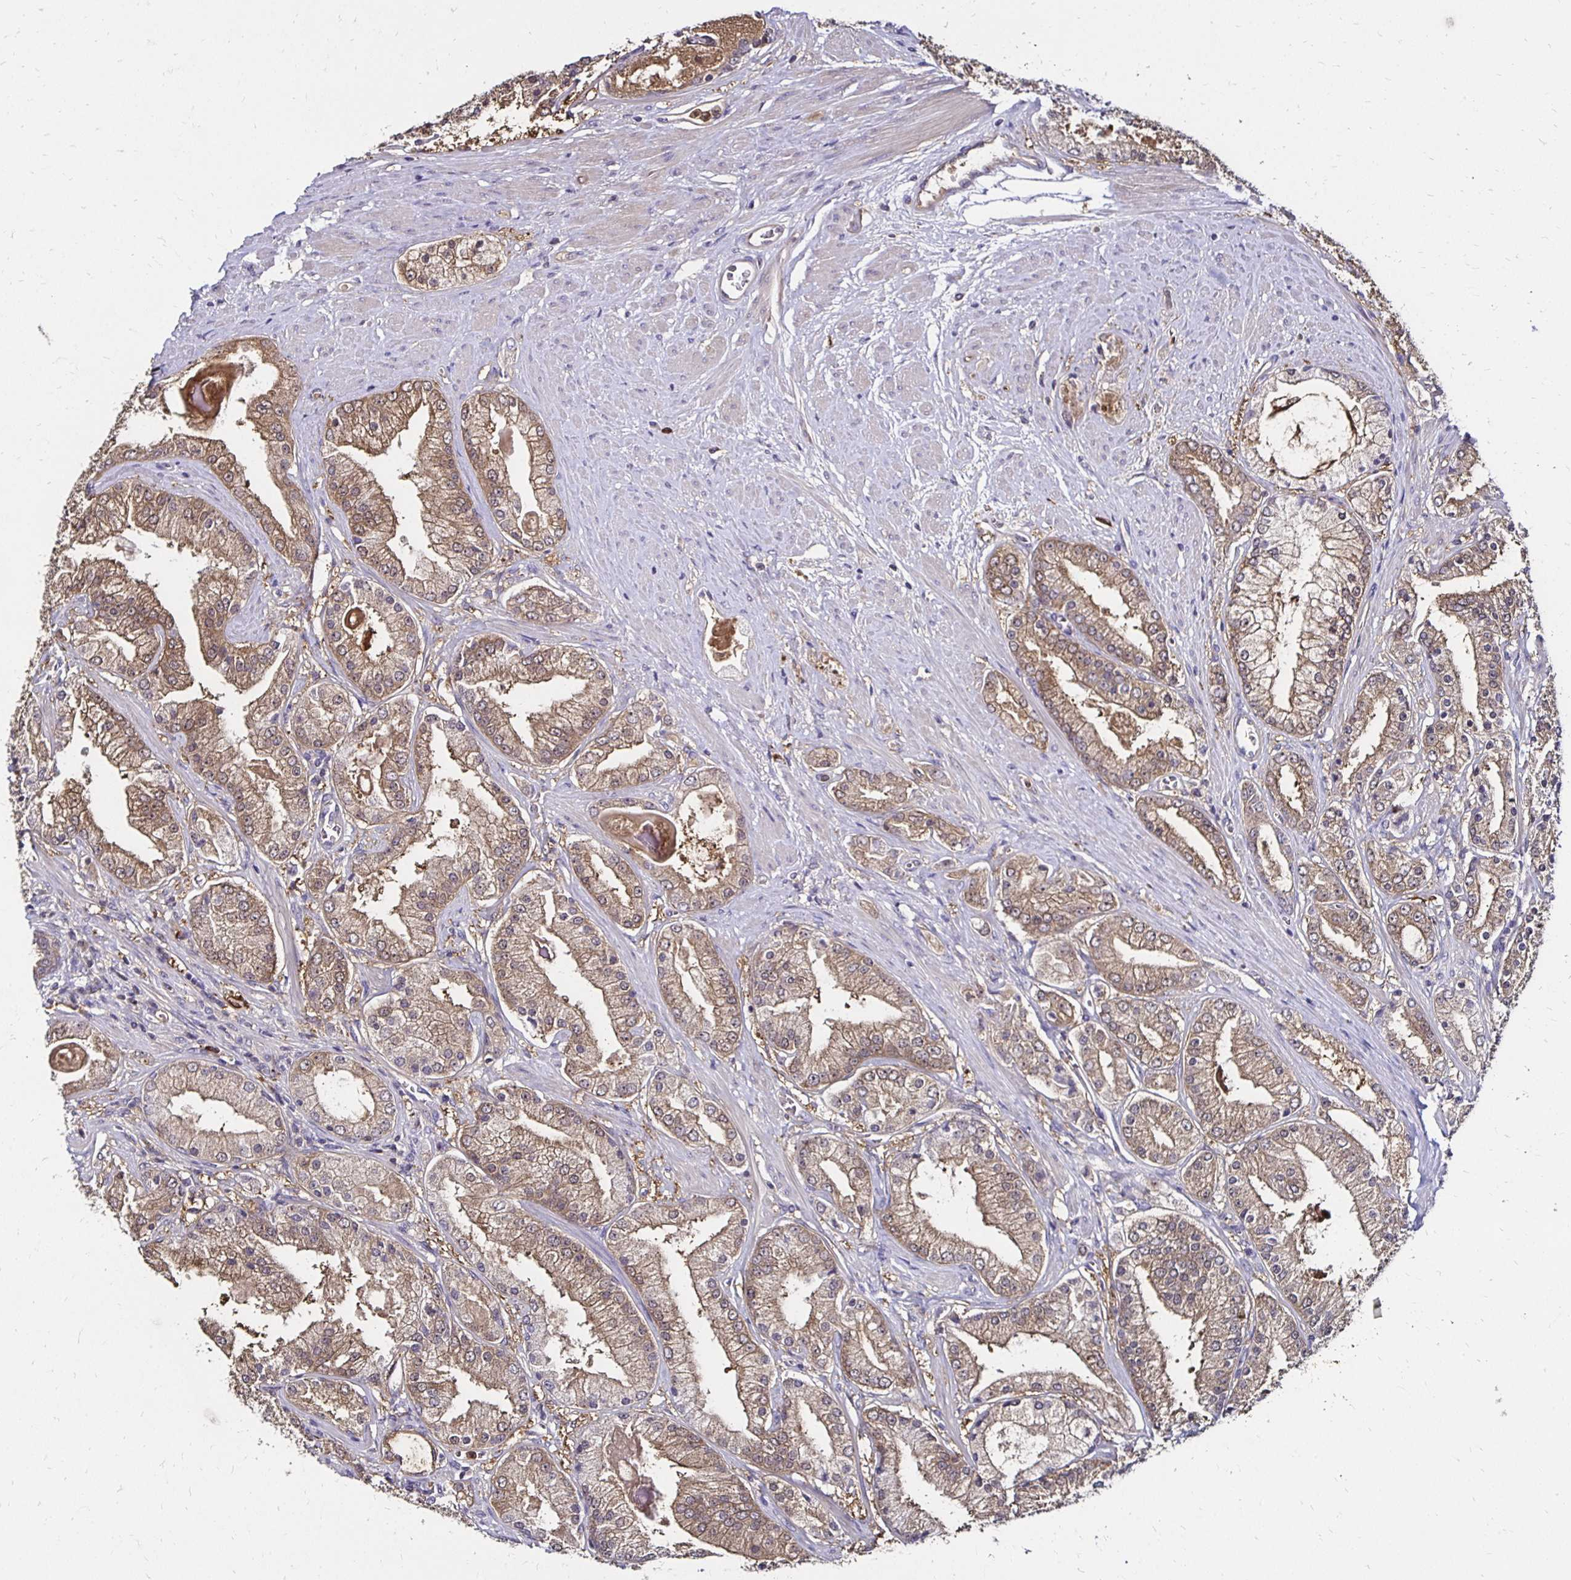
{"staining": {"intensity": "weak", "quantity": ">75%", "location": "cytoplasmic/membranous"}, "tissue": "prostate cancer", "cell_type": "Tumor cells", "image_type": "cancer", "snomed": [{"axis": "morphology", "description": "Adenocarcinoma, High grade"}, {"axis": "topography", "description": "Prostate"}], "caption": "Tumor cells demonstrate low levels of weak cytoplasmic/membranous staining in approximately >75% of cells in human prostate high-grade adenocarcinoma. The staining was performed using DAB (3,3'-diaminobenzidine), with brown indicating positive protein expression. Nuclei are stained blue with hematoxylin.", "gene": "TXN", "patient": {"sex": "male", "age": 67}}